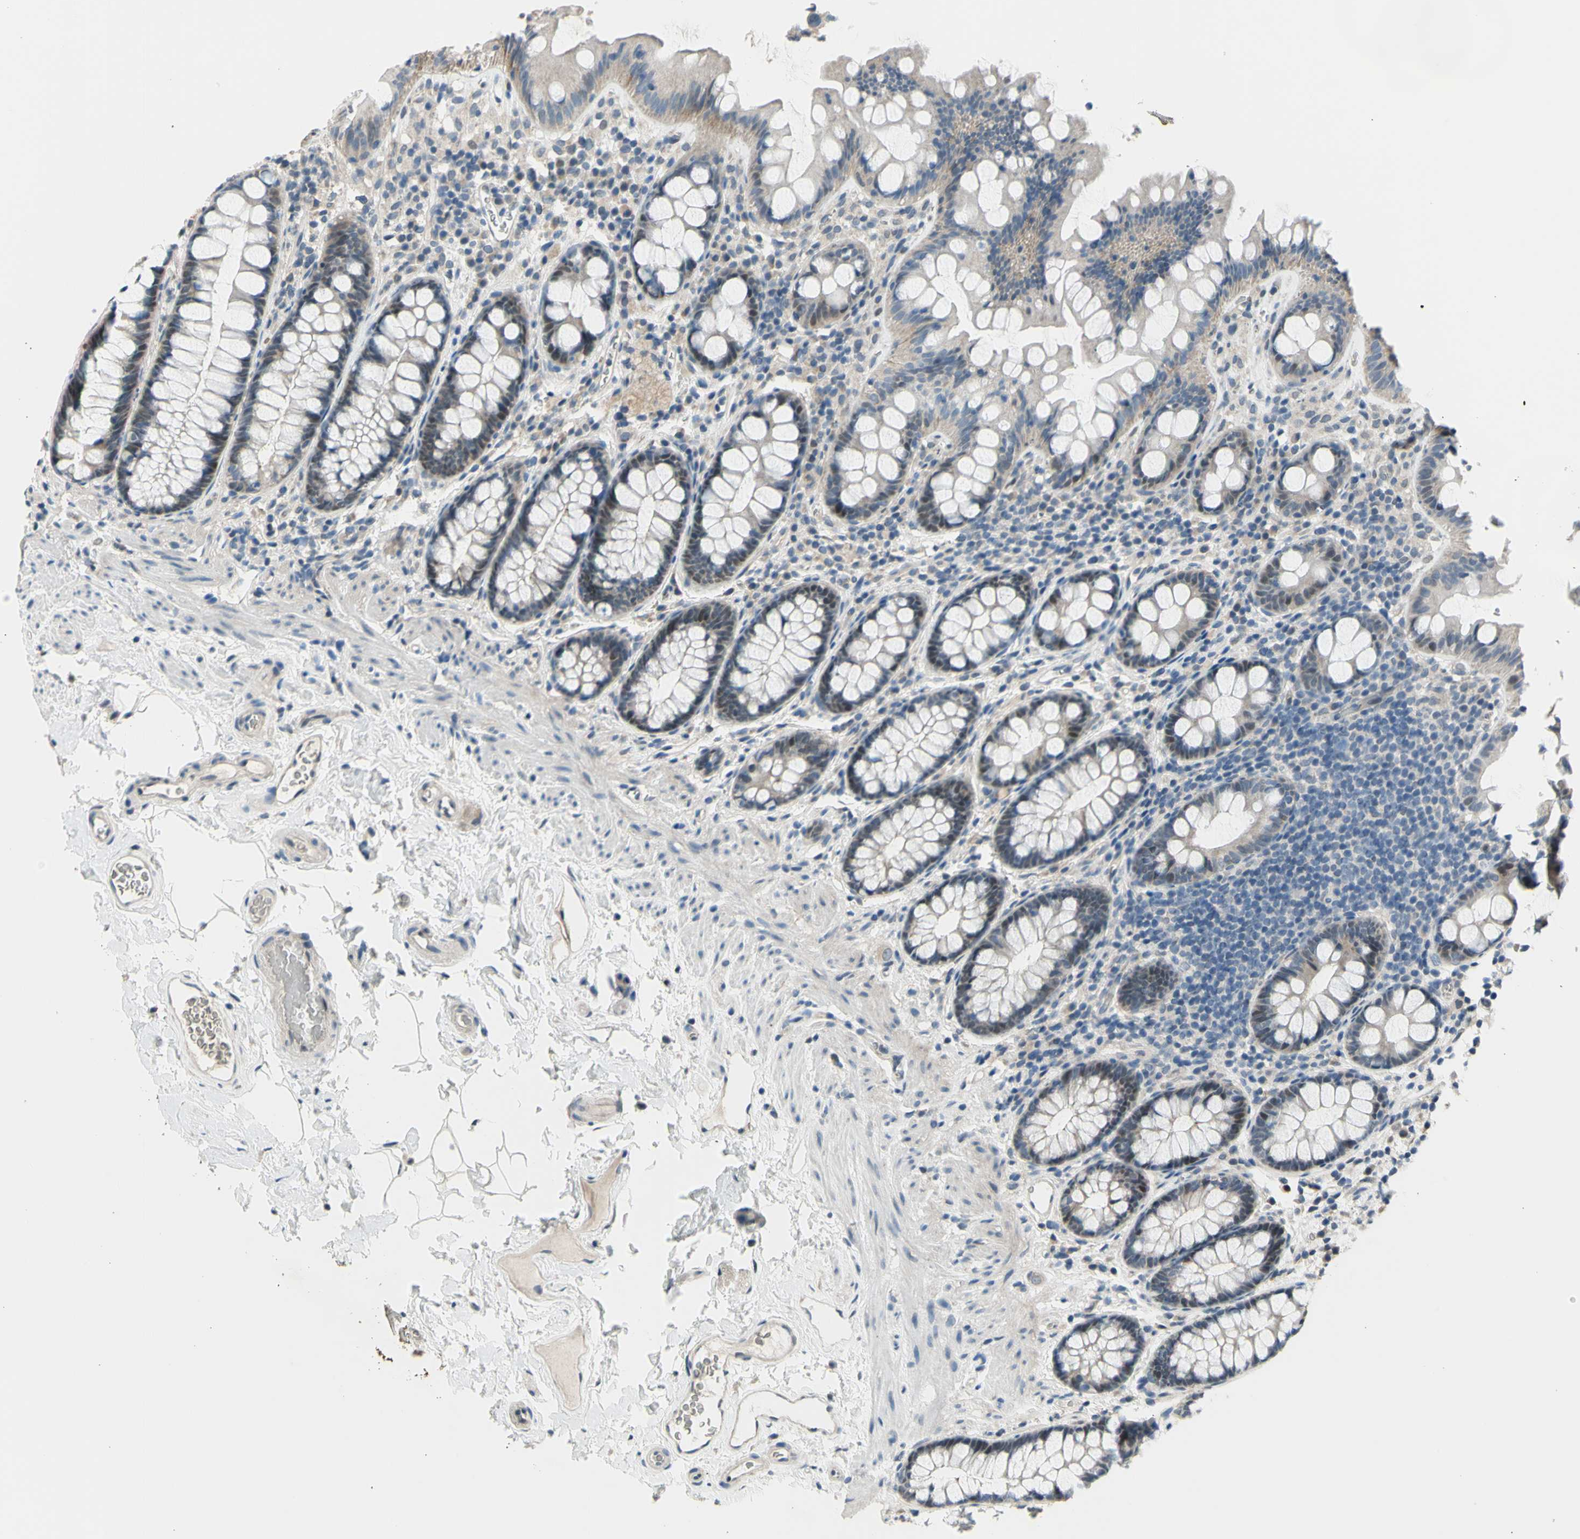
{"staining": {"intensity": "negative", "quantity": "none", "location": "none"}, "tissue": "colon", "cell_type": "Endothelial cells", "image_type": "normal", "snomed": [{"axis": "morphology", "description": "Normal tissue, NOS"}, {"axis": "topography", "description": "Colon"}], "caption": "This is a image of immunohistochemistry staining of benign colon, which shows no staining in endothelial cells.", "gene": "ZNF184", "patient": {"sex": "female", "age": 80}}